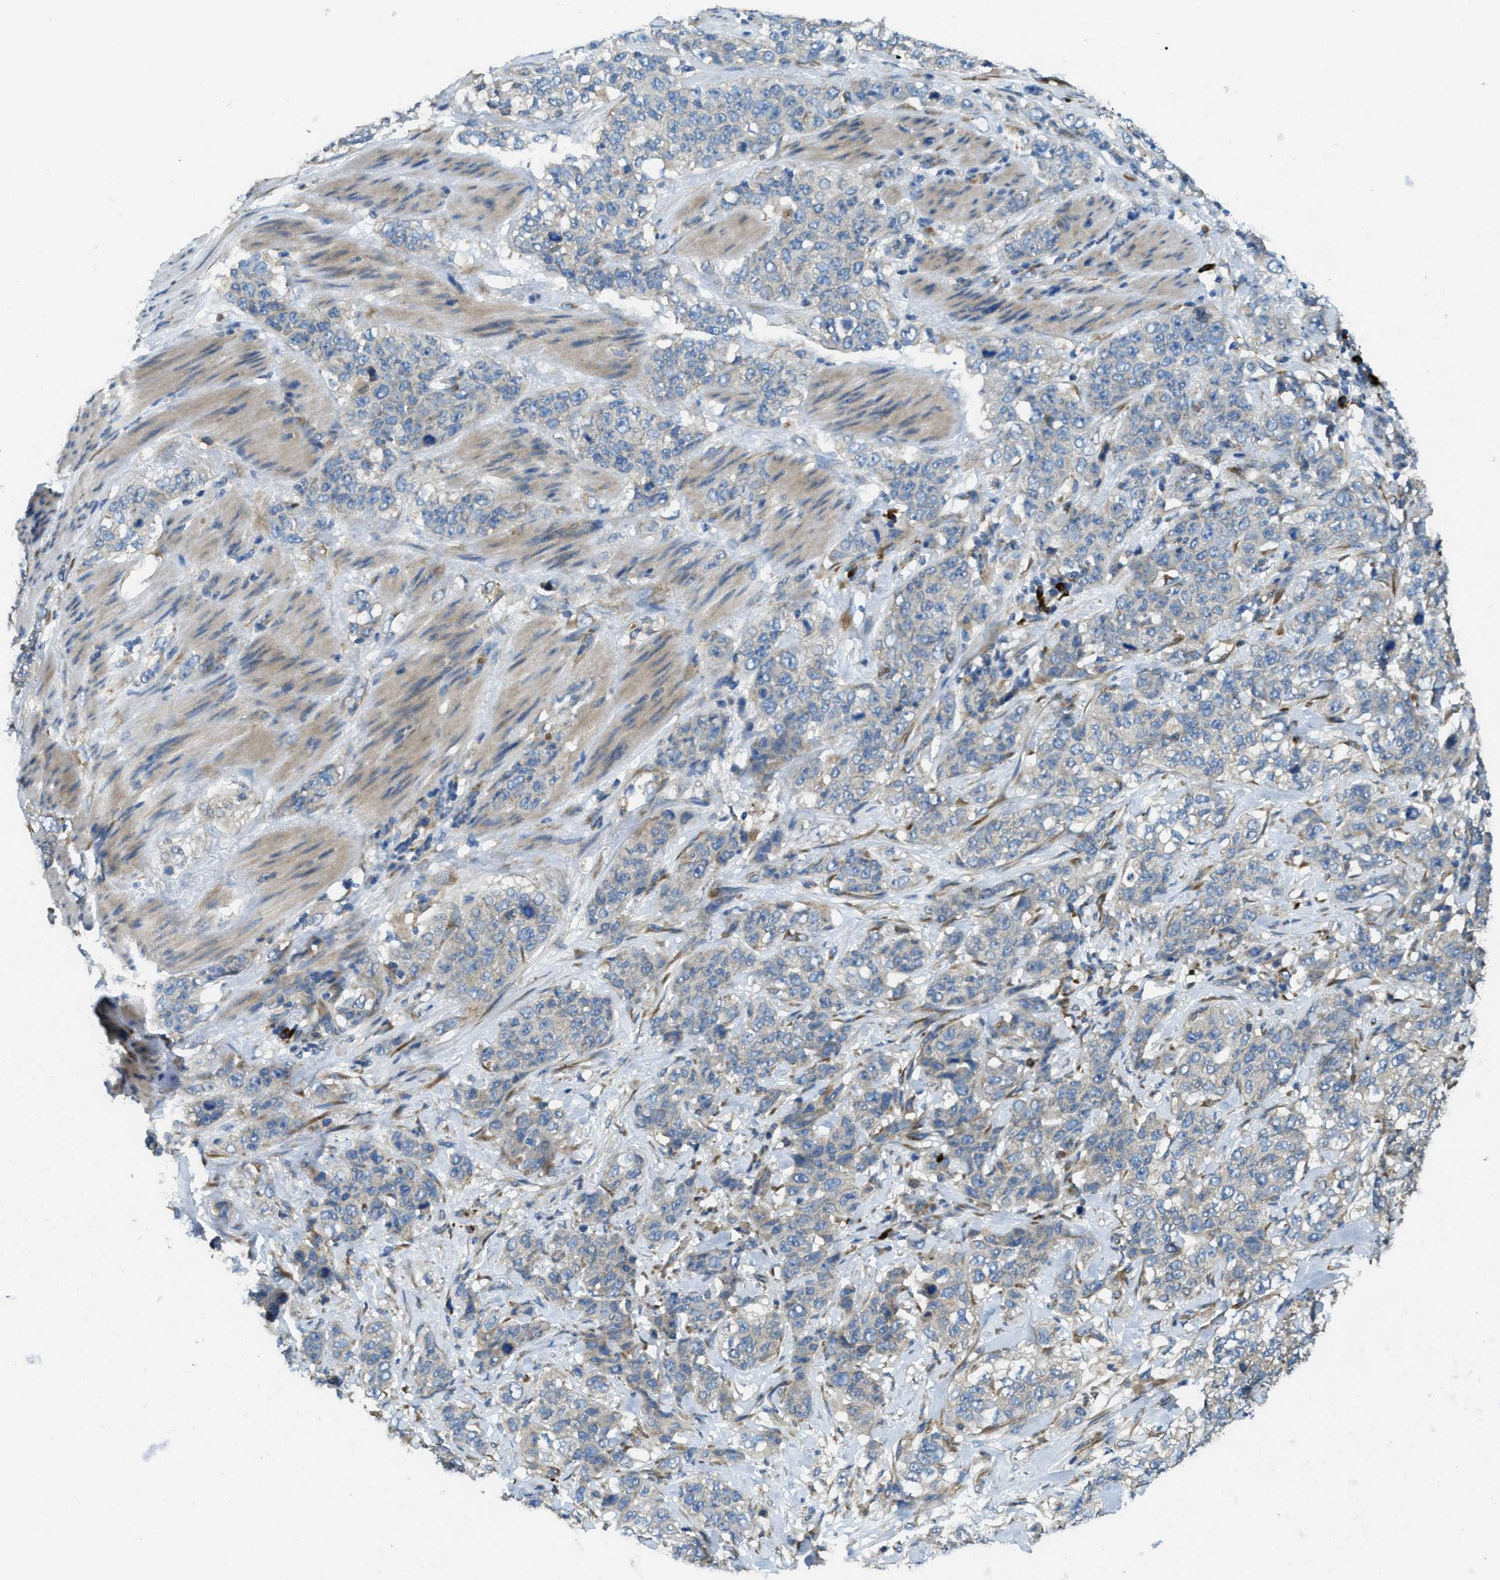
{"staining": {"intensity": "negative", "quantity": "none", "location": "none"}, "tissue": "stomach cancer", "cell_type": "Tumor cells", "image_type": "cancer", "snomed": [{"axis": "morphology", "description": "Adenocarcinoma, NOS"}, {"axis": "topography", "description": "Stomach"}], "caption": "Adenocarcinoma (stomach) was stained to show a protein in brown. There is no significant staining in tumor cells.", "gene": "SSR1", "patient": {"sex": "male", "age": 48}}